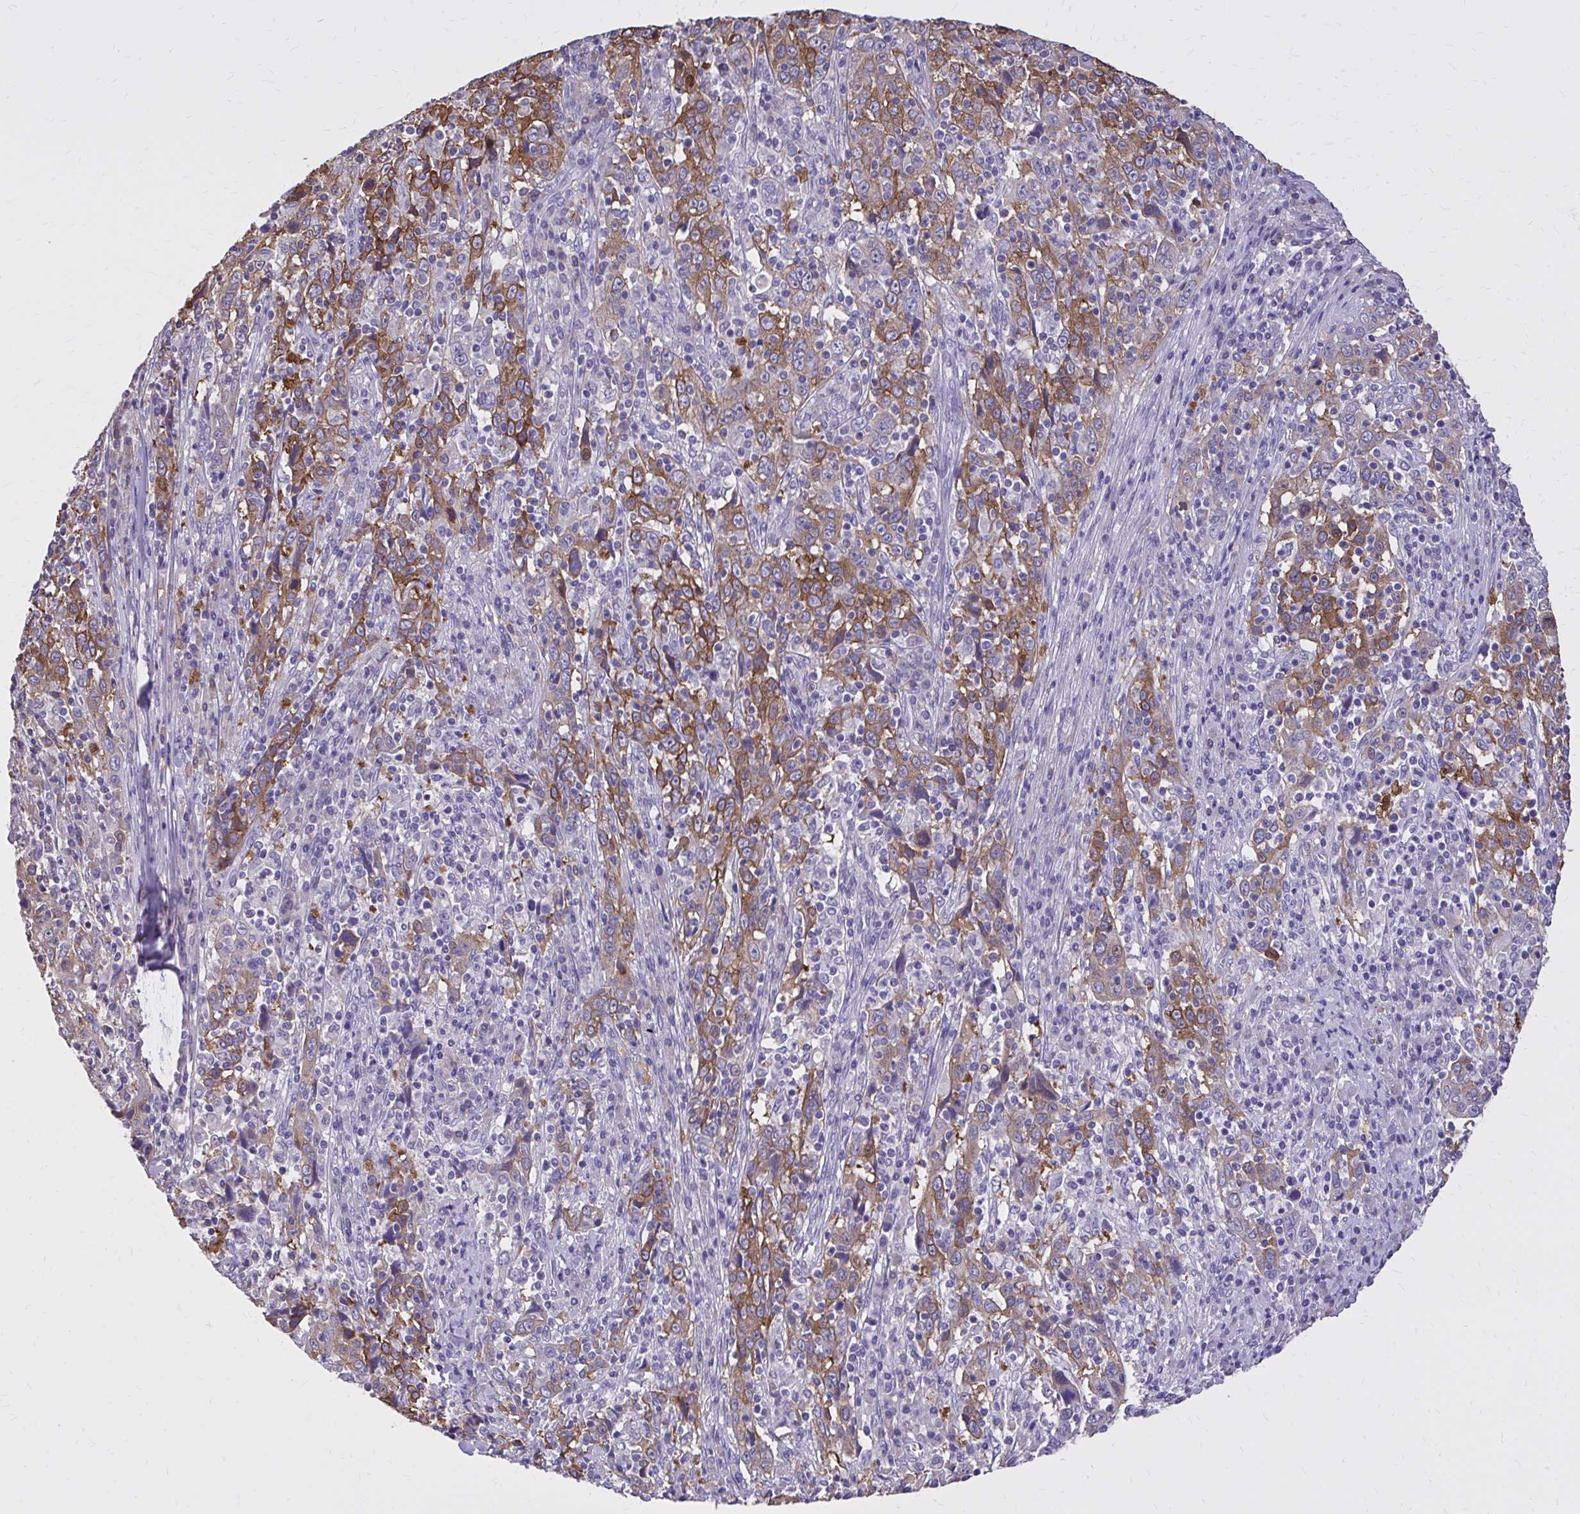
{"staining": {"intensity": "moderate", "quantity": ">75%", "location": "cytoplasmic/membranous"}, "tissue": "cervical cancer", "cell_type": "Tumor cells", "image_type": "cancer", "snomed": [{"axis": "morphology", "description": "Squamous cell carcinoma, NOS"}, {"axis": "topography", "description": "Cervix"}], "caption": "Protein analysis of cervical cancer (squamous cell carcinoma) tissue shows moderate cytoplasmic/membranous positivity in about >75% of tumor cells.", "gene": "EPB41L1", "patient": {"sex": "female", "age": 46}}